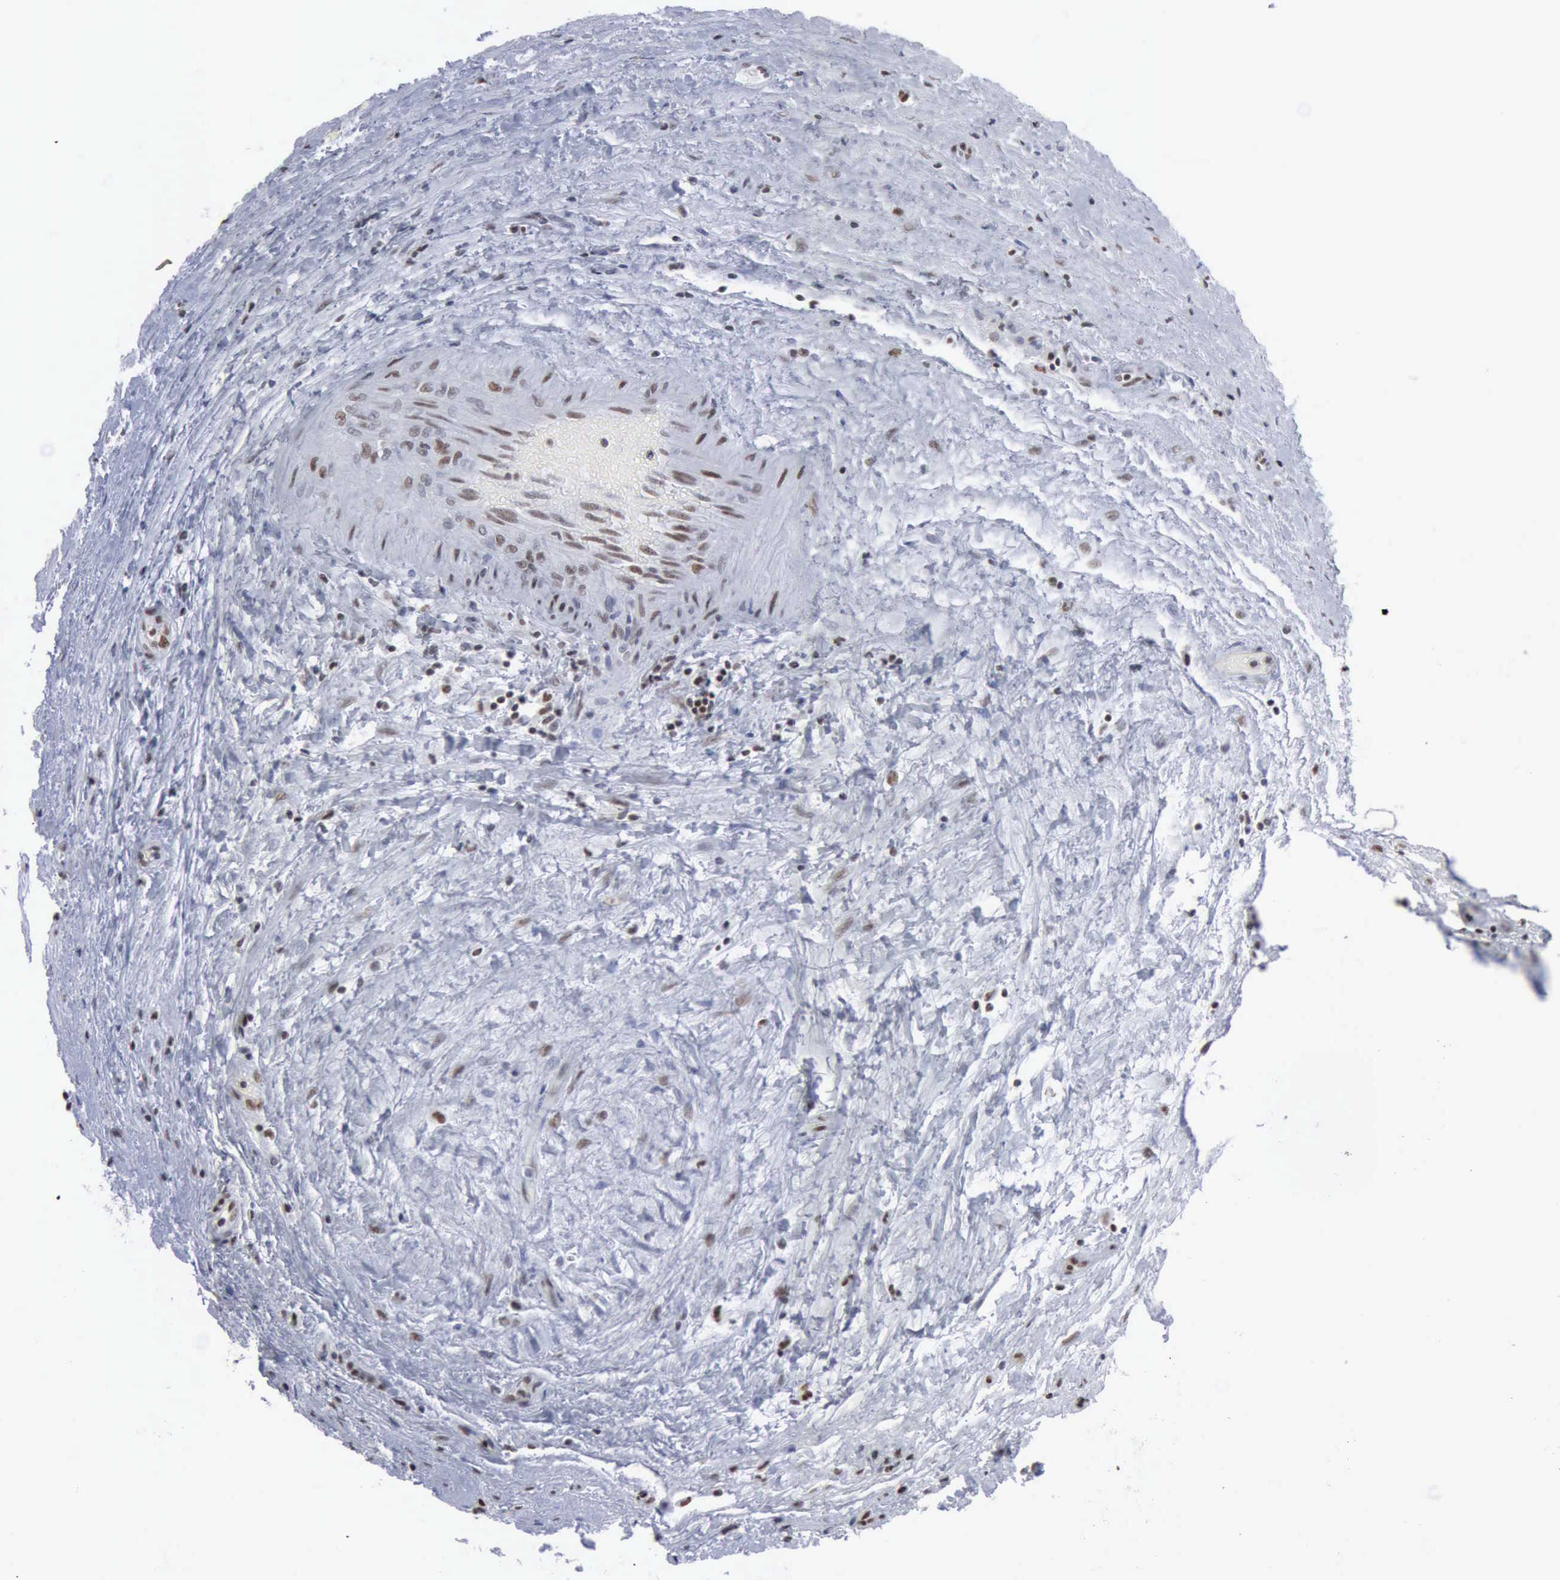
{"staining": {"intensity": "moderate", "quantity": "25%-75%", "location": "nuclear"}, "tissue": "testis cancer", "cell_type": "Tumor cells", "image_type": "cancer", "snomed": [{"axis": "morphology", "description": "Seminoma, NOS"}, {"axis": "topography", "description": "Testis"}], "caption": "Moderate nuclear protein expression is appreciated in about 25%-75% of tumor cells in testis cancer.", "gene": "XPA", "patient": {"sex": "male", "age": 43}}